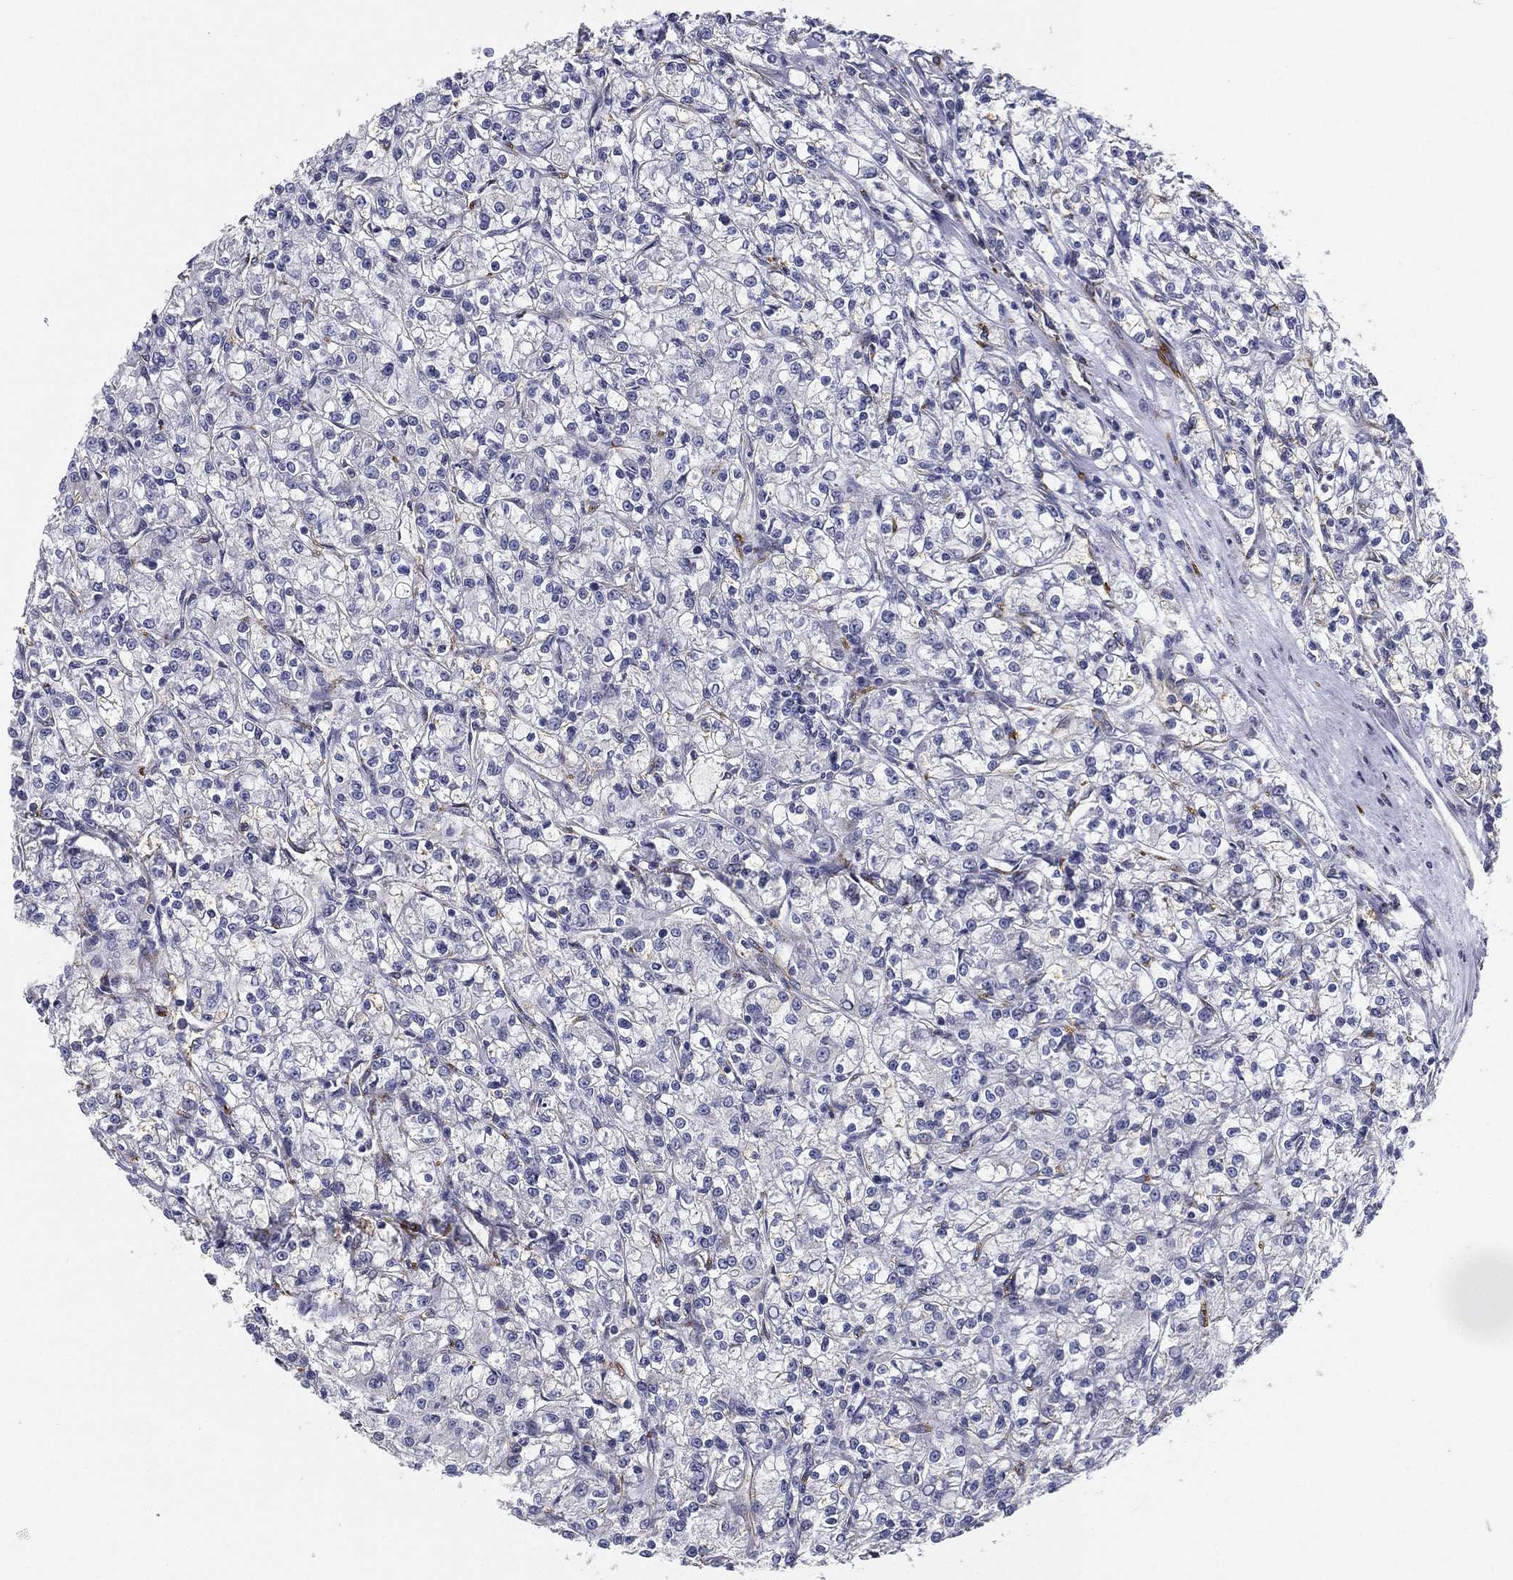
{"staining": {"intensity": "negative", "quantity": "none", "location": "none"}, "tissue": "renal cancer", "cell_type": "Tumor cells", "image_type": "cancer", "snomed": [{"axis": "morphology", "description": "Adenocarcinoma, NOS"}, {"axis": "topography", "description": "Kidney"}], "caption": "IHC micrograph of neoplastic tissue: human renal cancer (adenocarcinoma) stained with DAB demonstrates no significant protein positivity in tumor cells.", "gene": "LRRC56", "patient": {"sex": "female", "age": 59}}